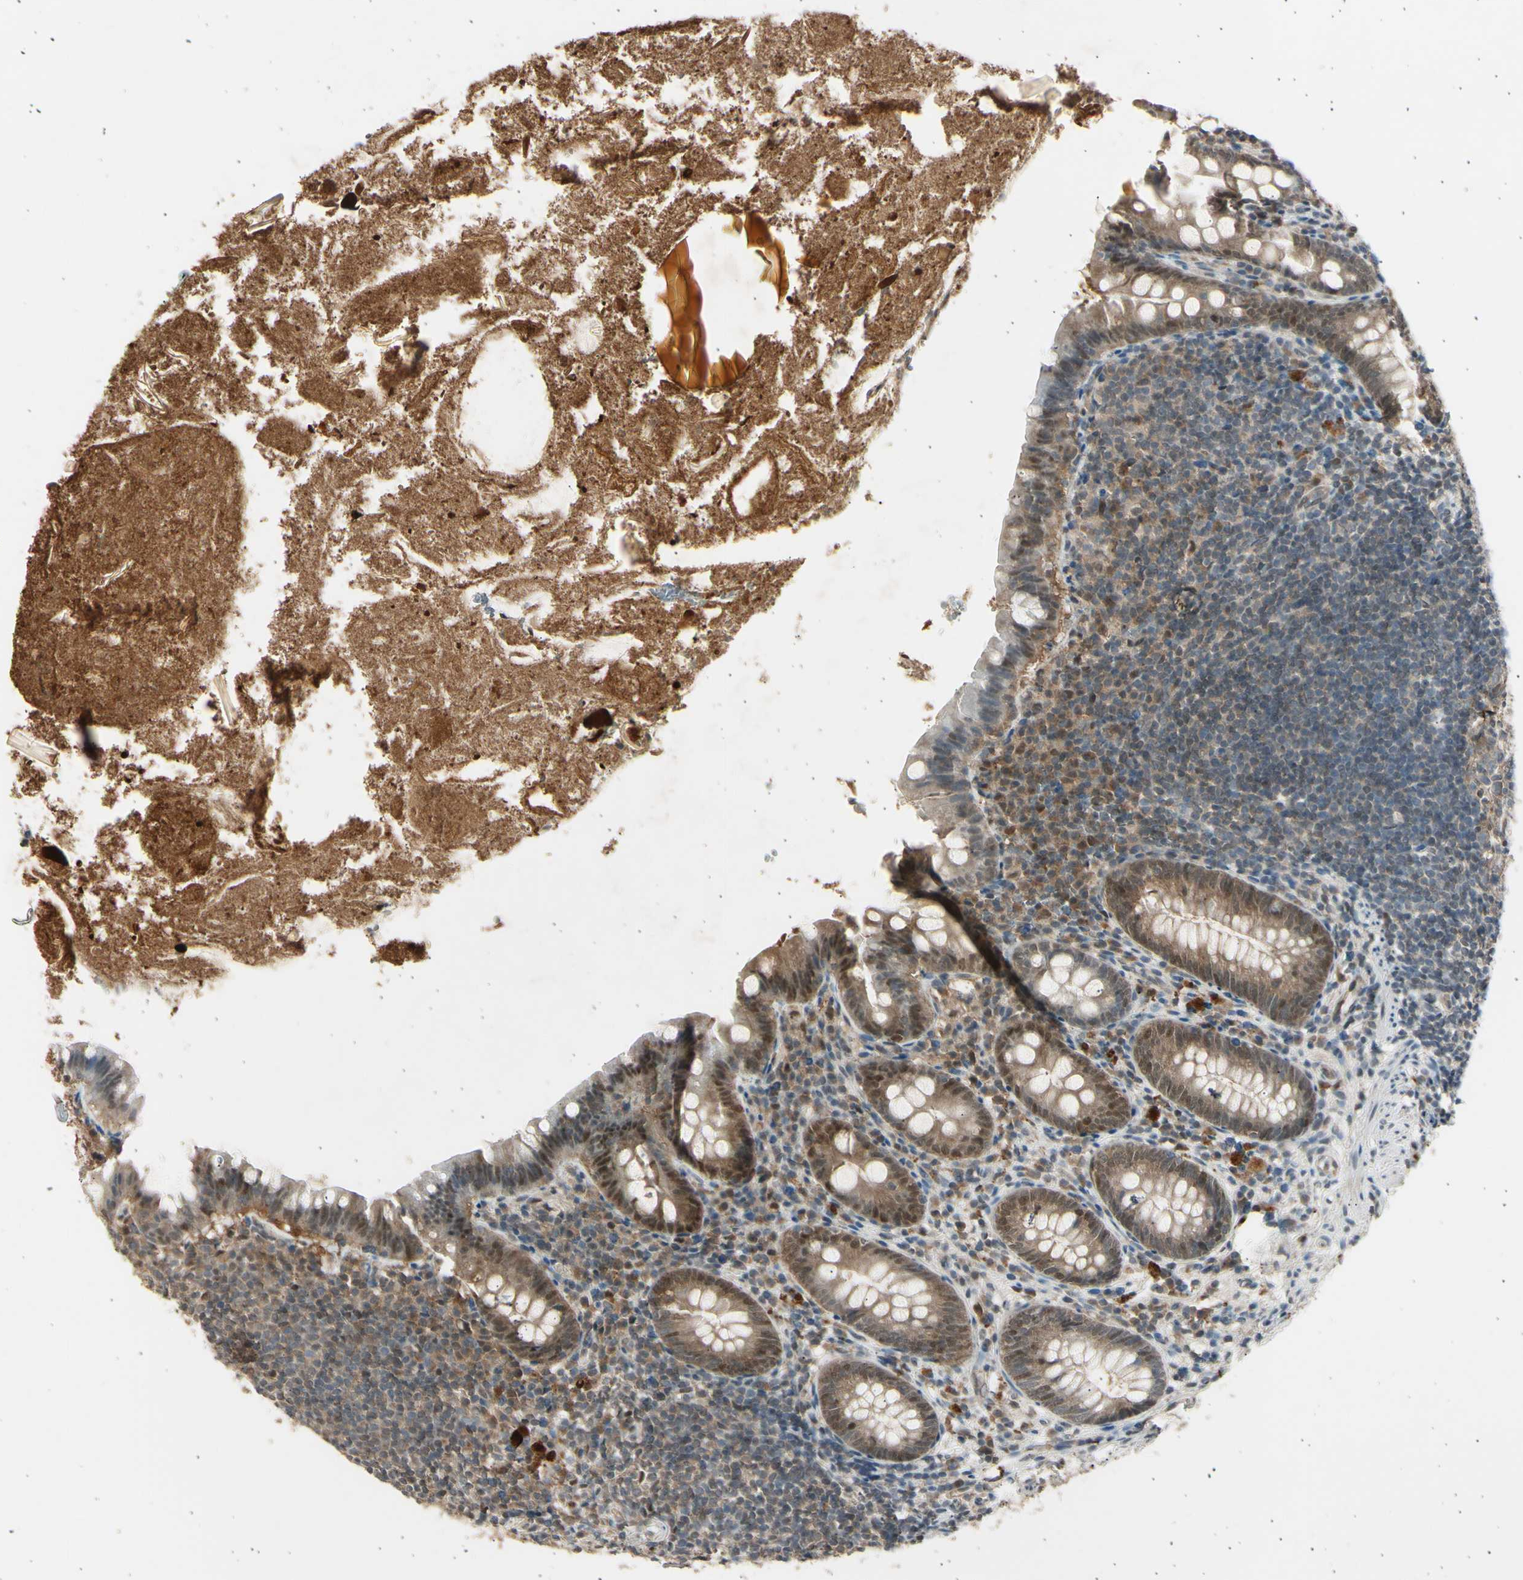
{"staining": {"intensity": "moderate", "quantity": ">75%", "location": "cytoplasmic/membranous,nuclear"}, "tissue": "appendix", "cell_type": "Glandular cells", "image_type": "normal", "snomed": [{"axis": "morphology", "description": "Normal tissue, NOS"}, {"axis": "topography", "description": "Appendix"}], "caption": "DAB (3,3'-diaminobenzidine) immunohistochemical staining of normal human appendix reveals moderate cytoplasmic/membranous,nuclear protein expression in about >75% of glandular cells. (IHC, brightfield microscopy, high magnification).", "gene": "PSMD5", "patient": {"sex": "male", "age": 52}}